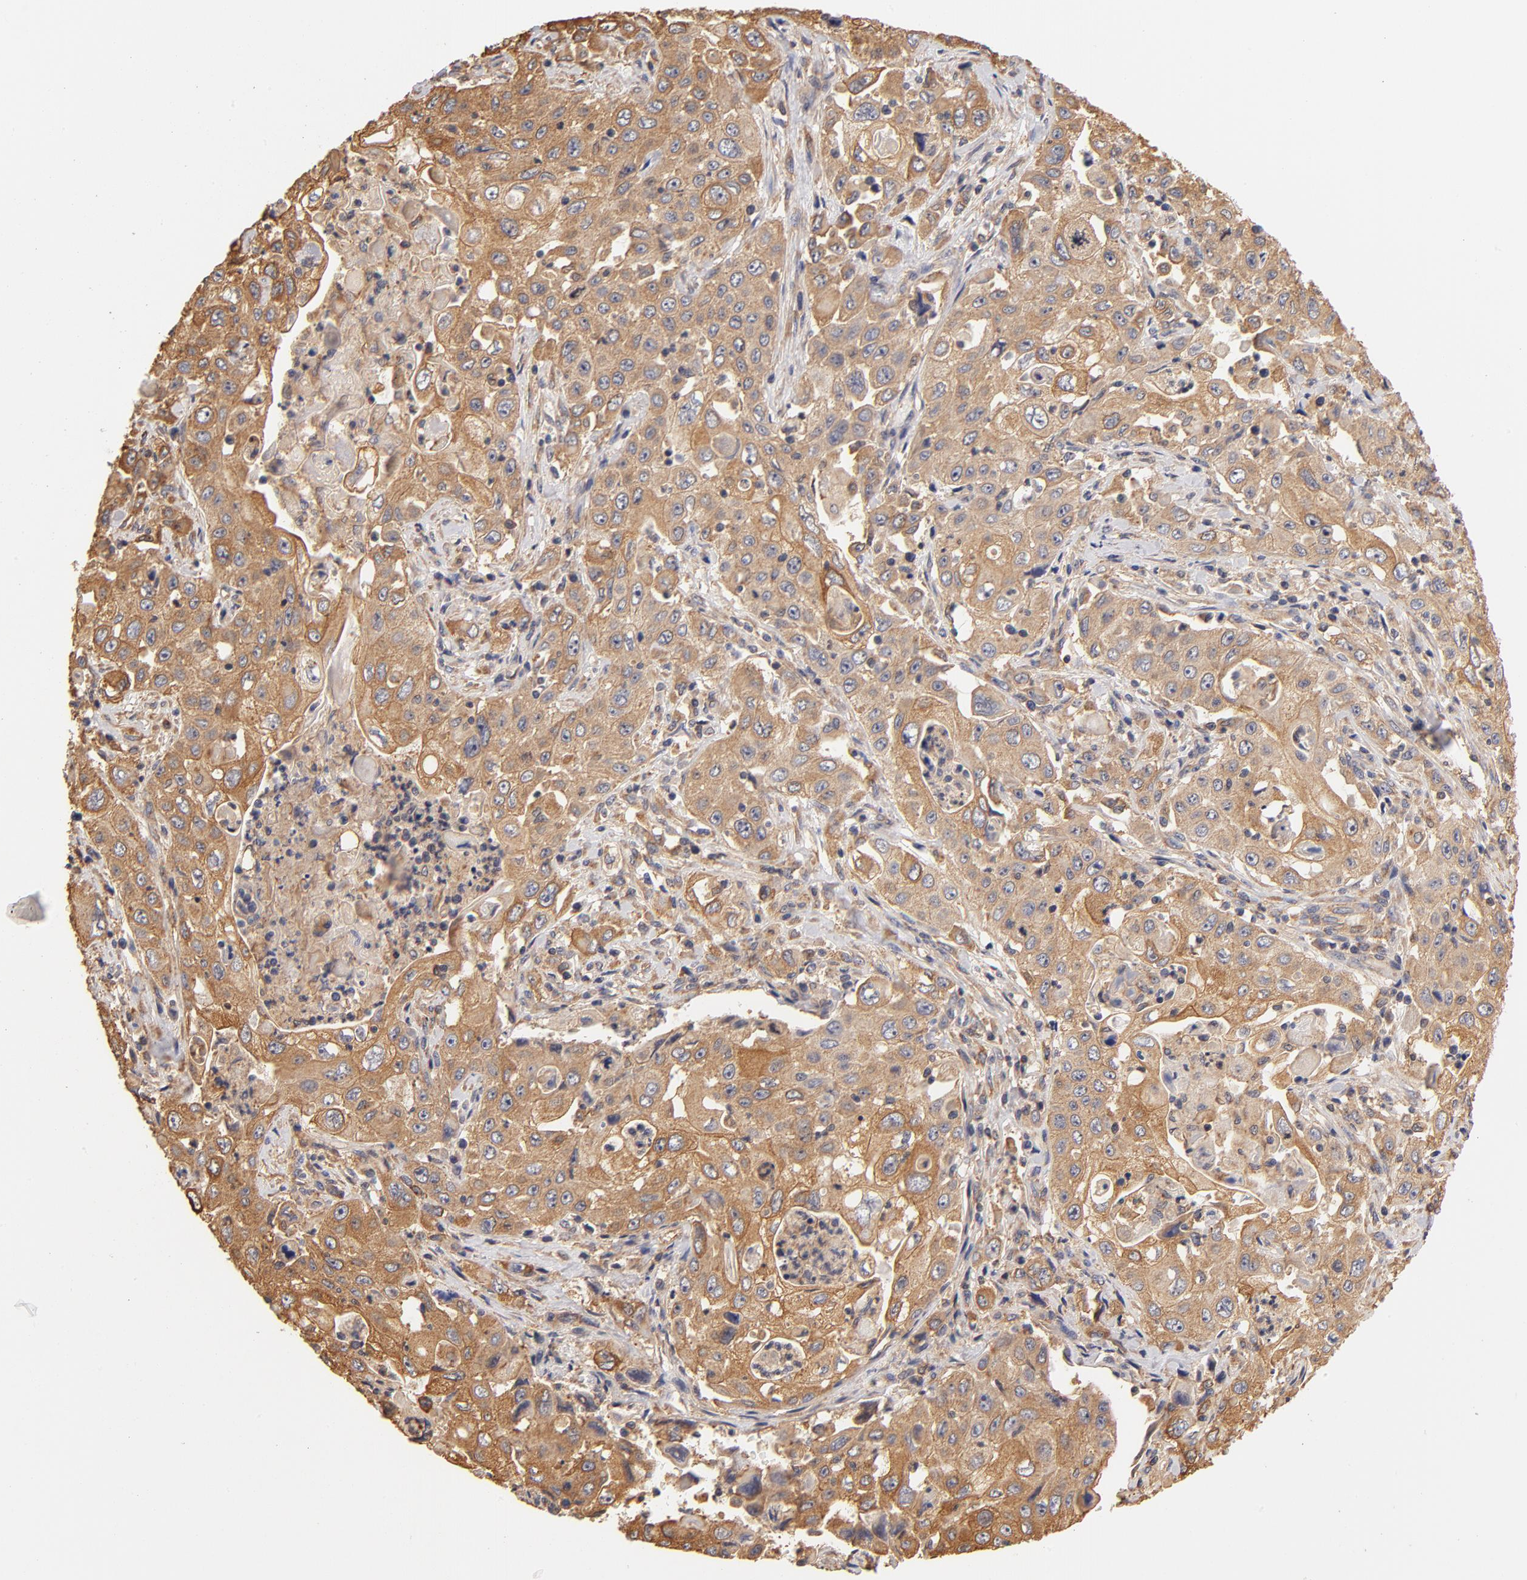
{"staining": {"intensity": "moderate", "quantity": ">75%", "location": "cytoplasmic/membranous"}, "tissue": "pancreatic cancer", "cell_type": "Tumor cells", "image_type": "cancer", "snomed": [{"axis": "morphology", "description": "Adenocarcinoma, NOS"}, {"axis": "topography", "description": "Pancreas"}], "caption": "Human pancreatic adenocarcinoma stained with a brown dye exhibits moderate cytoplasmic/membranous positive positivity in about >75% of tumor cells.", "gene": "FCMR", "patient": {"sex": "male", "age": 70}}